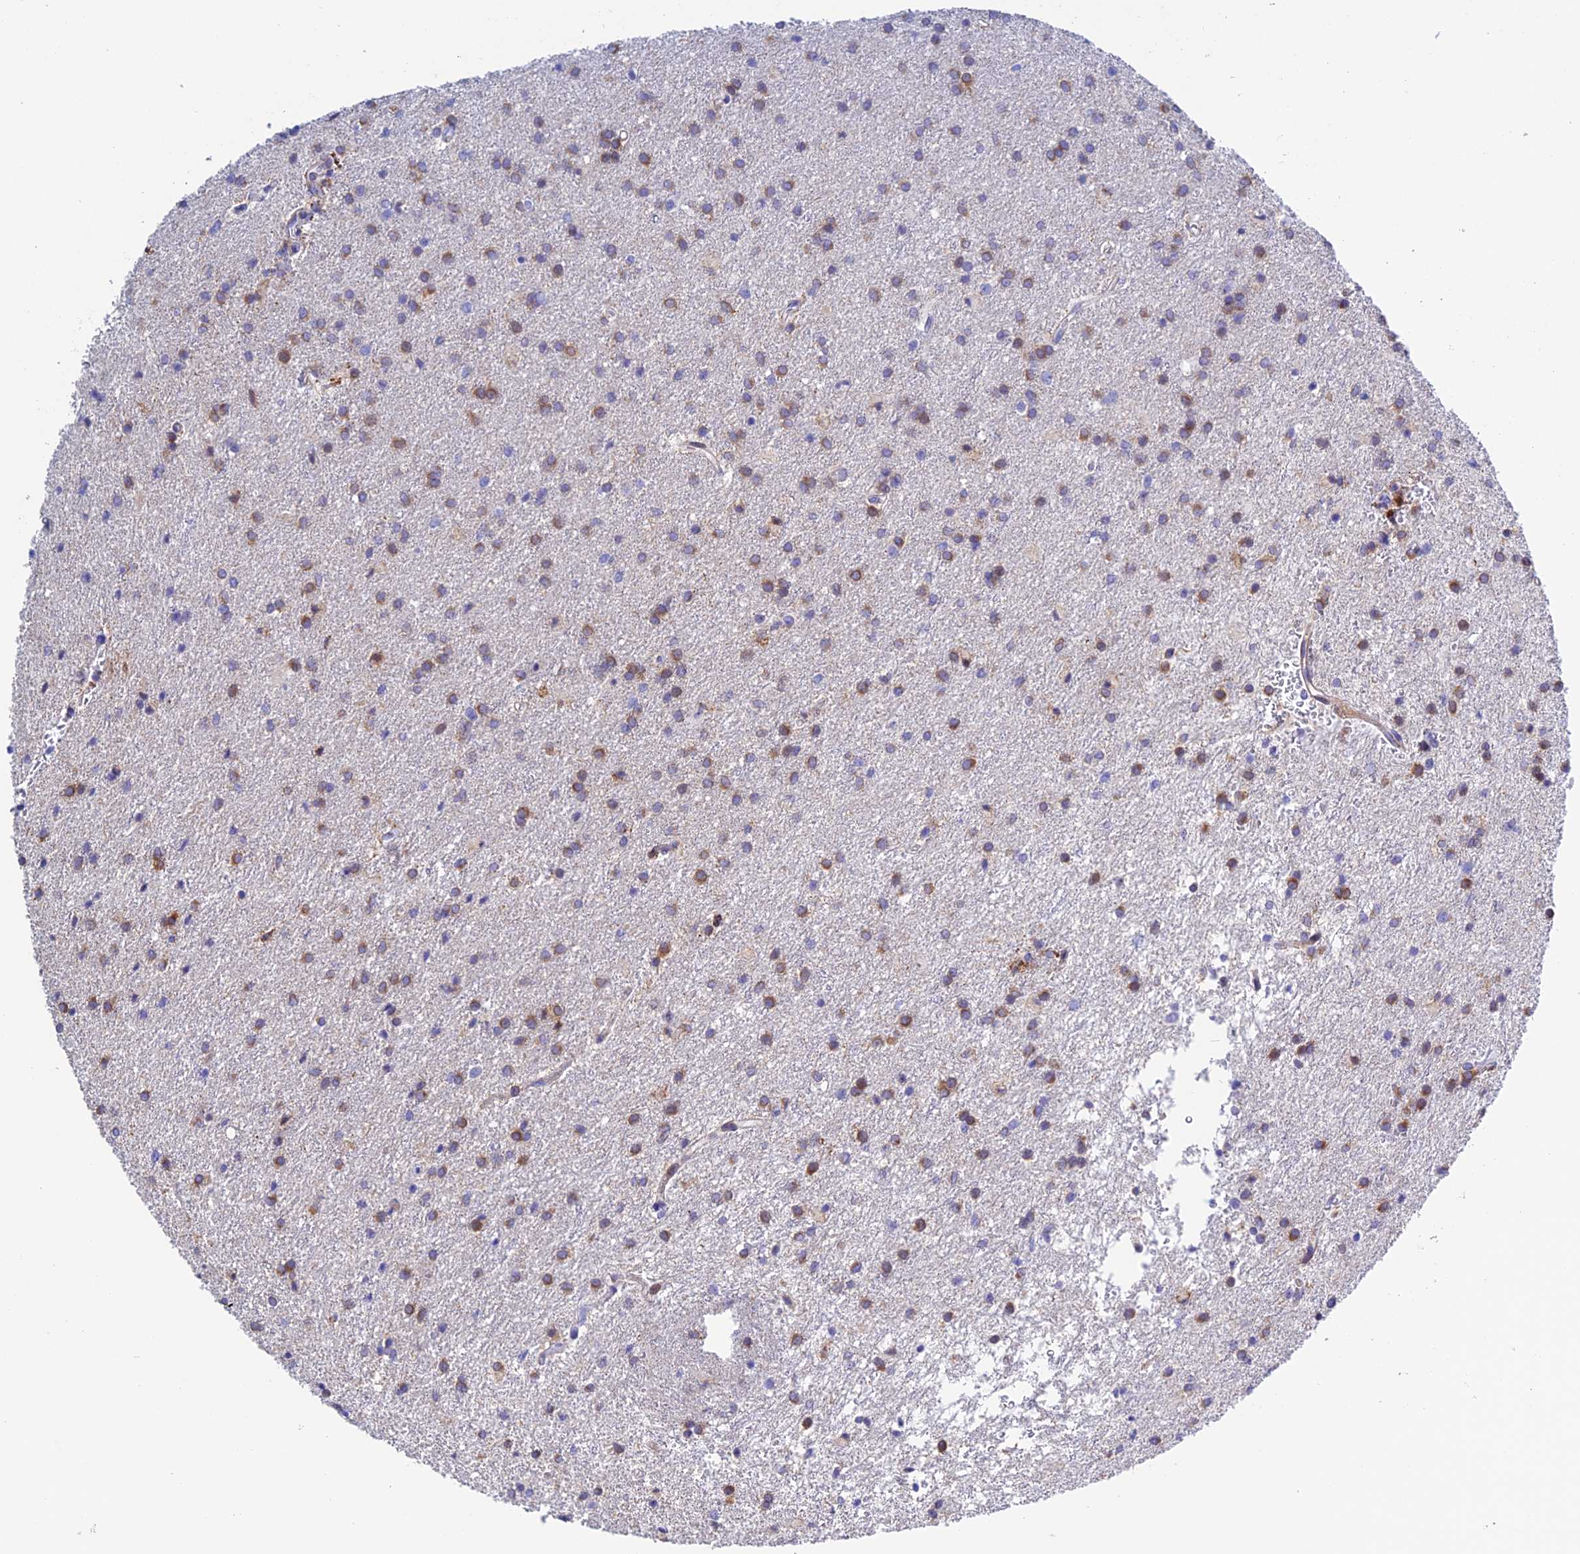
{"staining": {"intensity": "moderate", "quantity": "25%-75%", "location": "cytoplasmic/membranous"}, "tissue": "glioma", "cell_type": "Tumor cells", "image_type": "cancer", "snomed": [{"axis": "morphology", "description": "Glioma, malignant, High grade"}, {"axis": "topography", "description": "Brain"}], "caption": "Immunohistochemical staining of glioma shows moderate cytoplasmic/membranous protein positivity in approximately 25%-75% of tumor cells.", "gene": "PRIM1", "patient": {"sex": "female", "age": 50}}